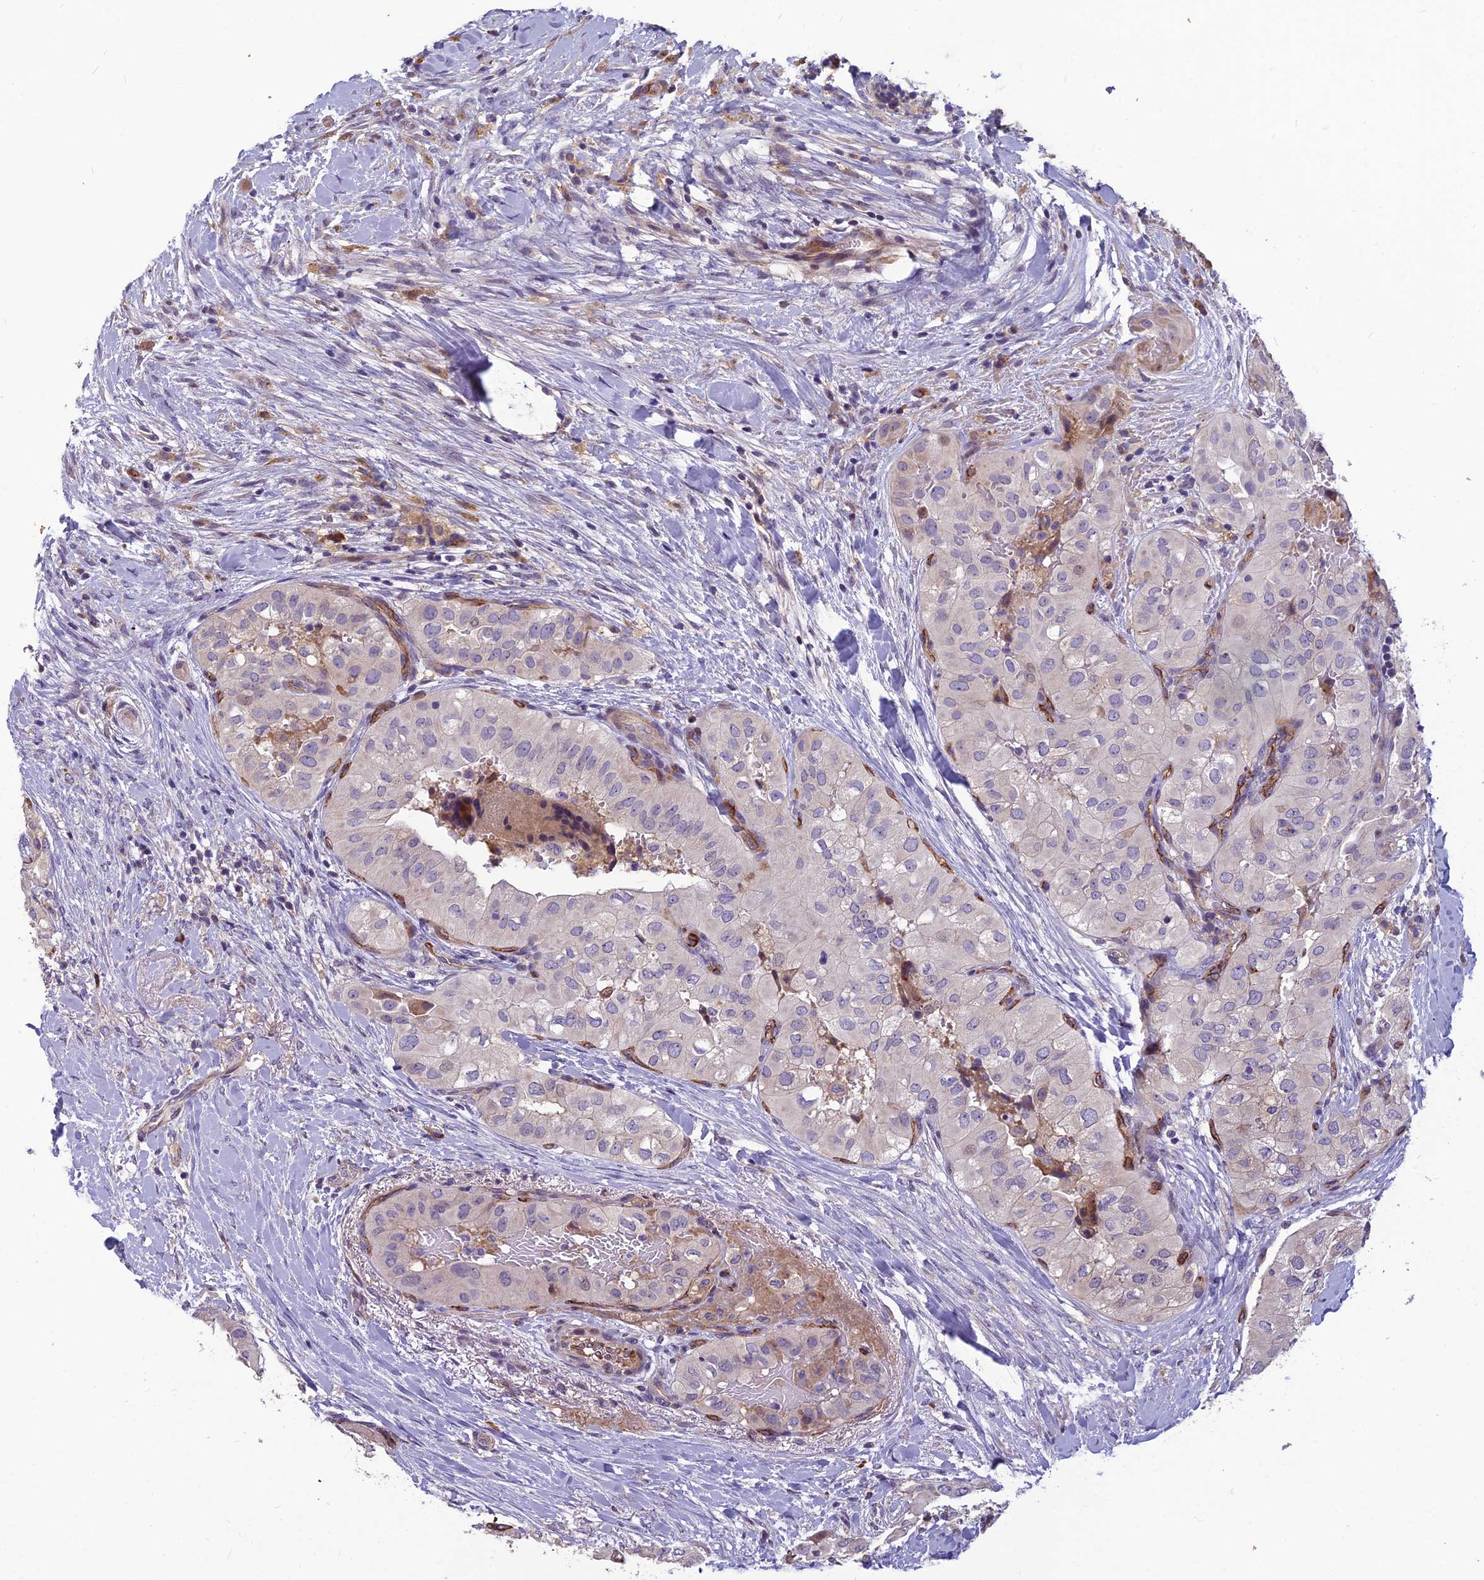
{"staining": {"intensity": "moderate", "quantity": "<25%", "location": "cytoplasmic/membranous"}, "tissue": "head and neck cancer", "cell_type": "Tumor cells", "image_type": "cancer", "snomed": [{"axis": "morphology", "description": "Adenocarcinoma, NOS"}, {"axis": "topography", "description": "Head-Neck"}], "caption": "Immunohistochemical staining of head and neck cancer exhibits low levels of moderate cytoplasmic/membranous protein positivity in approximately <25% of tumor cells.", "gene": "TSPAN15", "patient": {"sex": "male", "age": 66}}